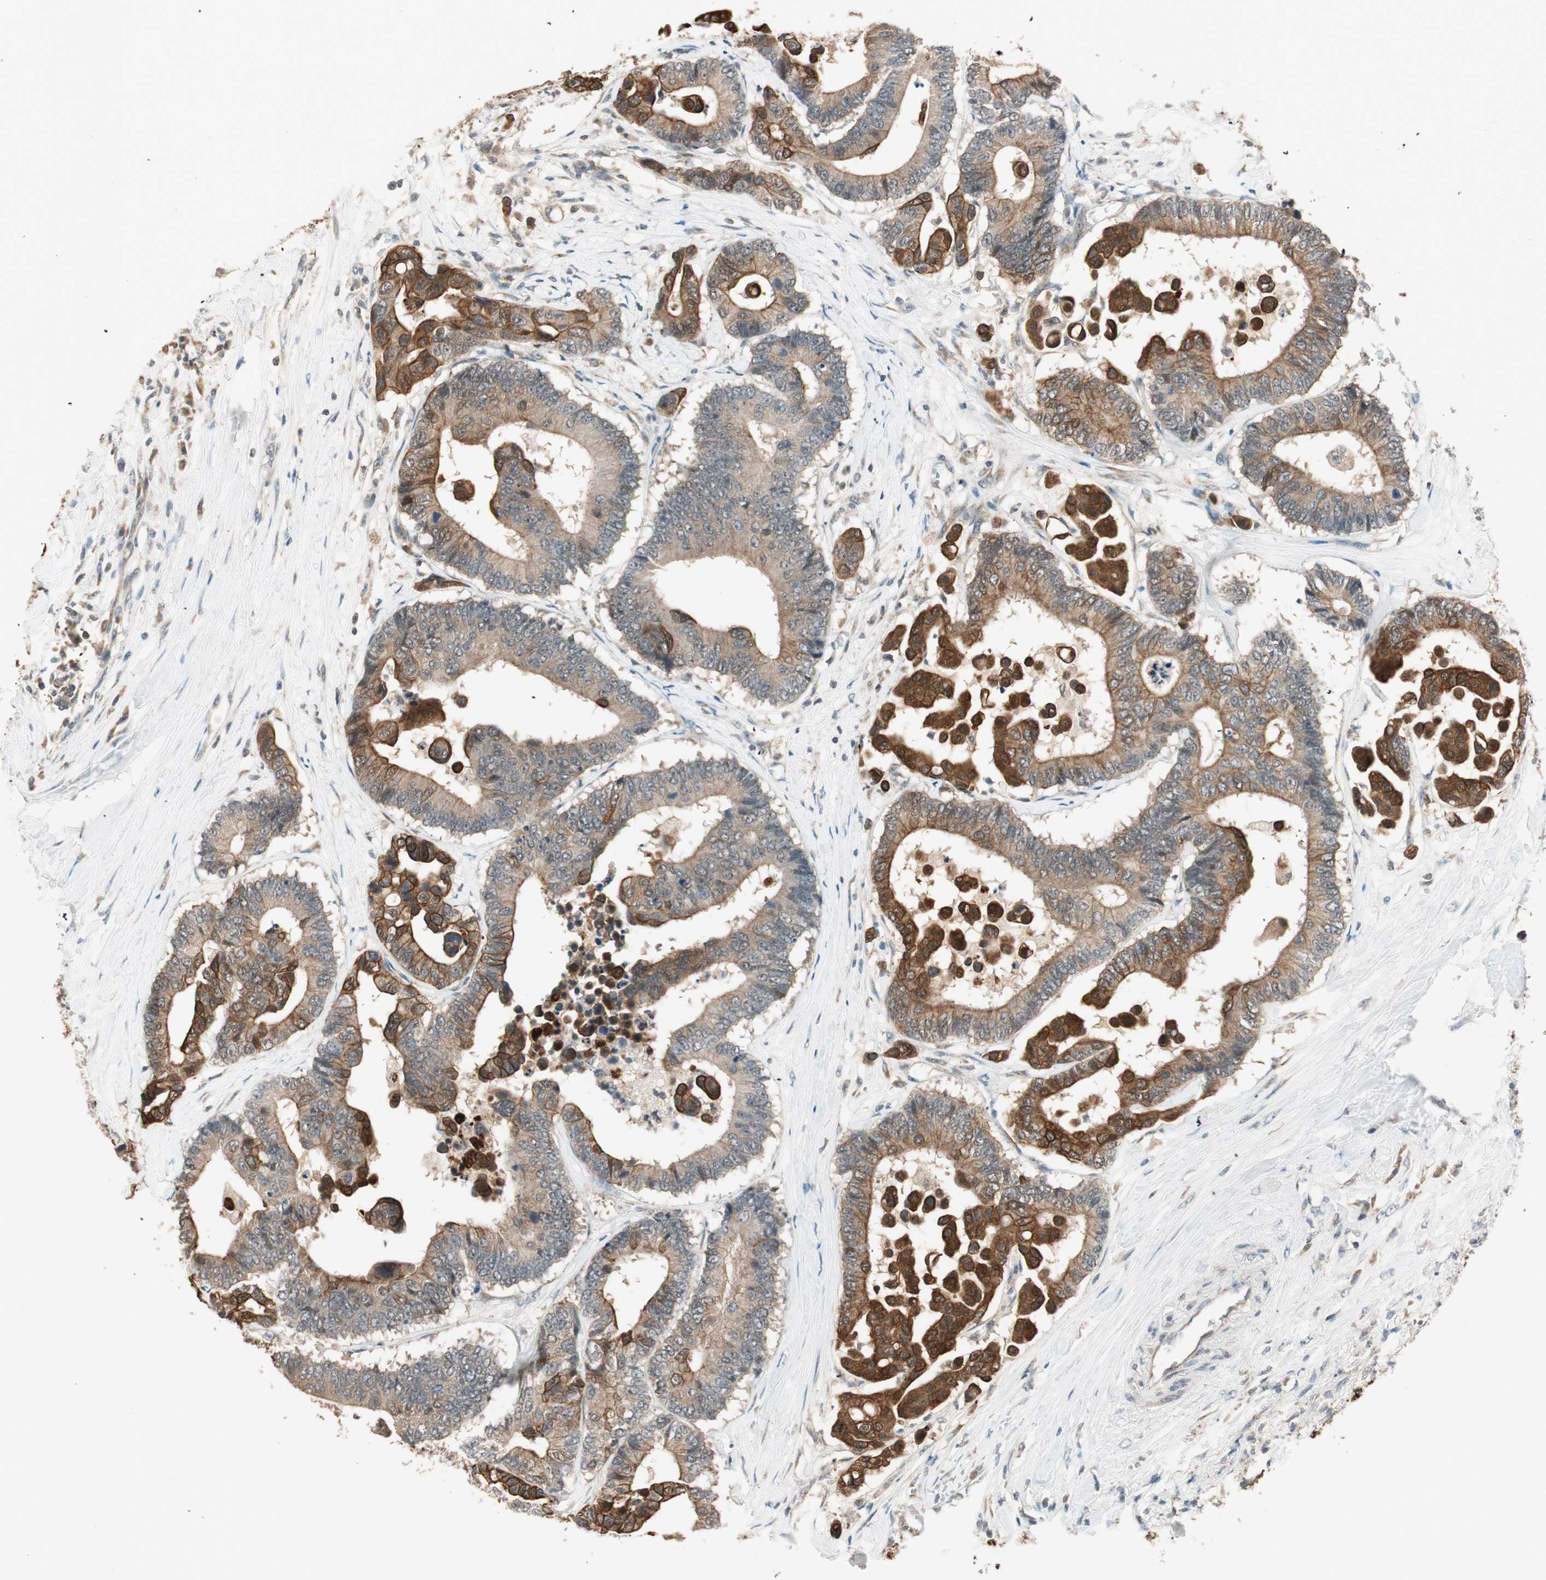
{"staining": {"intensity": "strong", "quantity": "25%-75%", "location": "cytoplasmic/membranous"}, "tissue": "colorectal cancer", "cell_type": "Tumor cells", "image_type": "cancer", "snomed": [{"axis": "morphology", "description": "Normal tissue, NOS"}, {"axis": "morphology", "description": "Adenocarcinoma, NOS"}, {"axis": "topography", "description": "Colon"}], "caption": "Immunohistochemistry of human colorectal cancer exhibits high levels of strong cytoplasmic/membranous expression in about 25%-75% of tumor cells.", "gene": "TRIM21", "patient": {"sex": "male", "age": 82}}